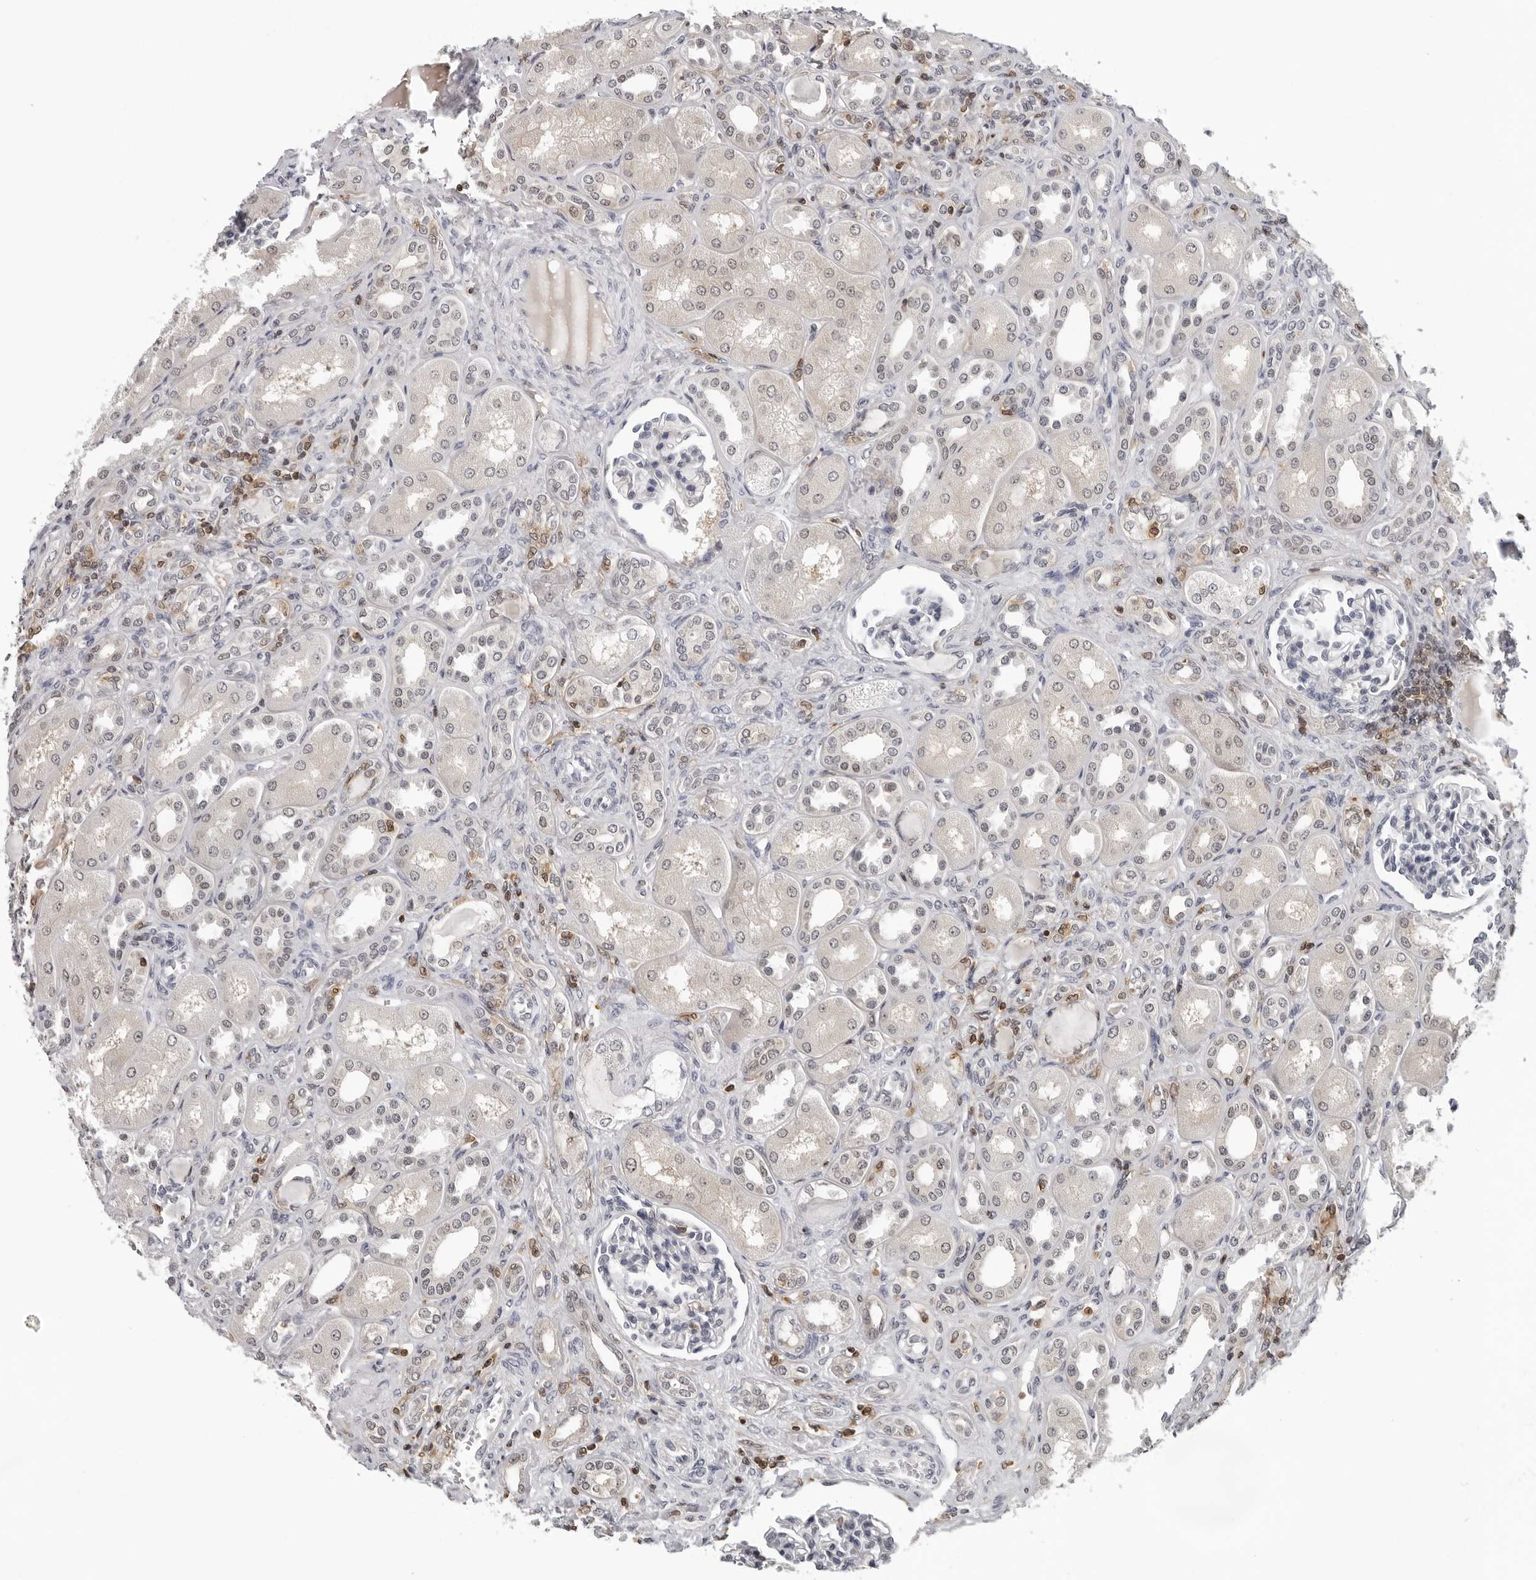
{"staining": {"intensity": "negative", "quantity": "none", "location": "none"}, "tissue": "kidney", "cell_type": "Cells in glomeruli", "image_type": "normal", "snomed": [{"axis": "morphology", "description": "Normal tissue, NOS"}, {"axis": "topography", "description": "Kidney"}], "caption": "An IHC photomicrograph of normal kidney is shown. There is no staining in cells in glomeruli of kidney. Brightfield microscopy of immunohistochemistry (IHC) stained with DAB (brown) and hematoxylin (blue), captured at high magnification.", "gene": "HSPH1", "patient": {"sex": "male", "age": 7}}